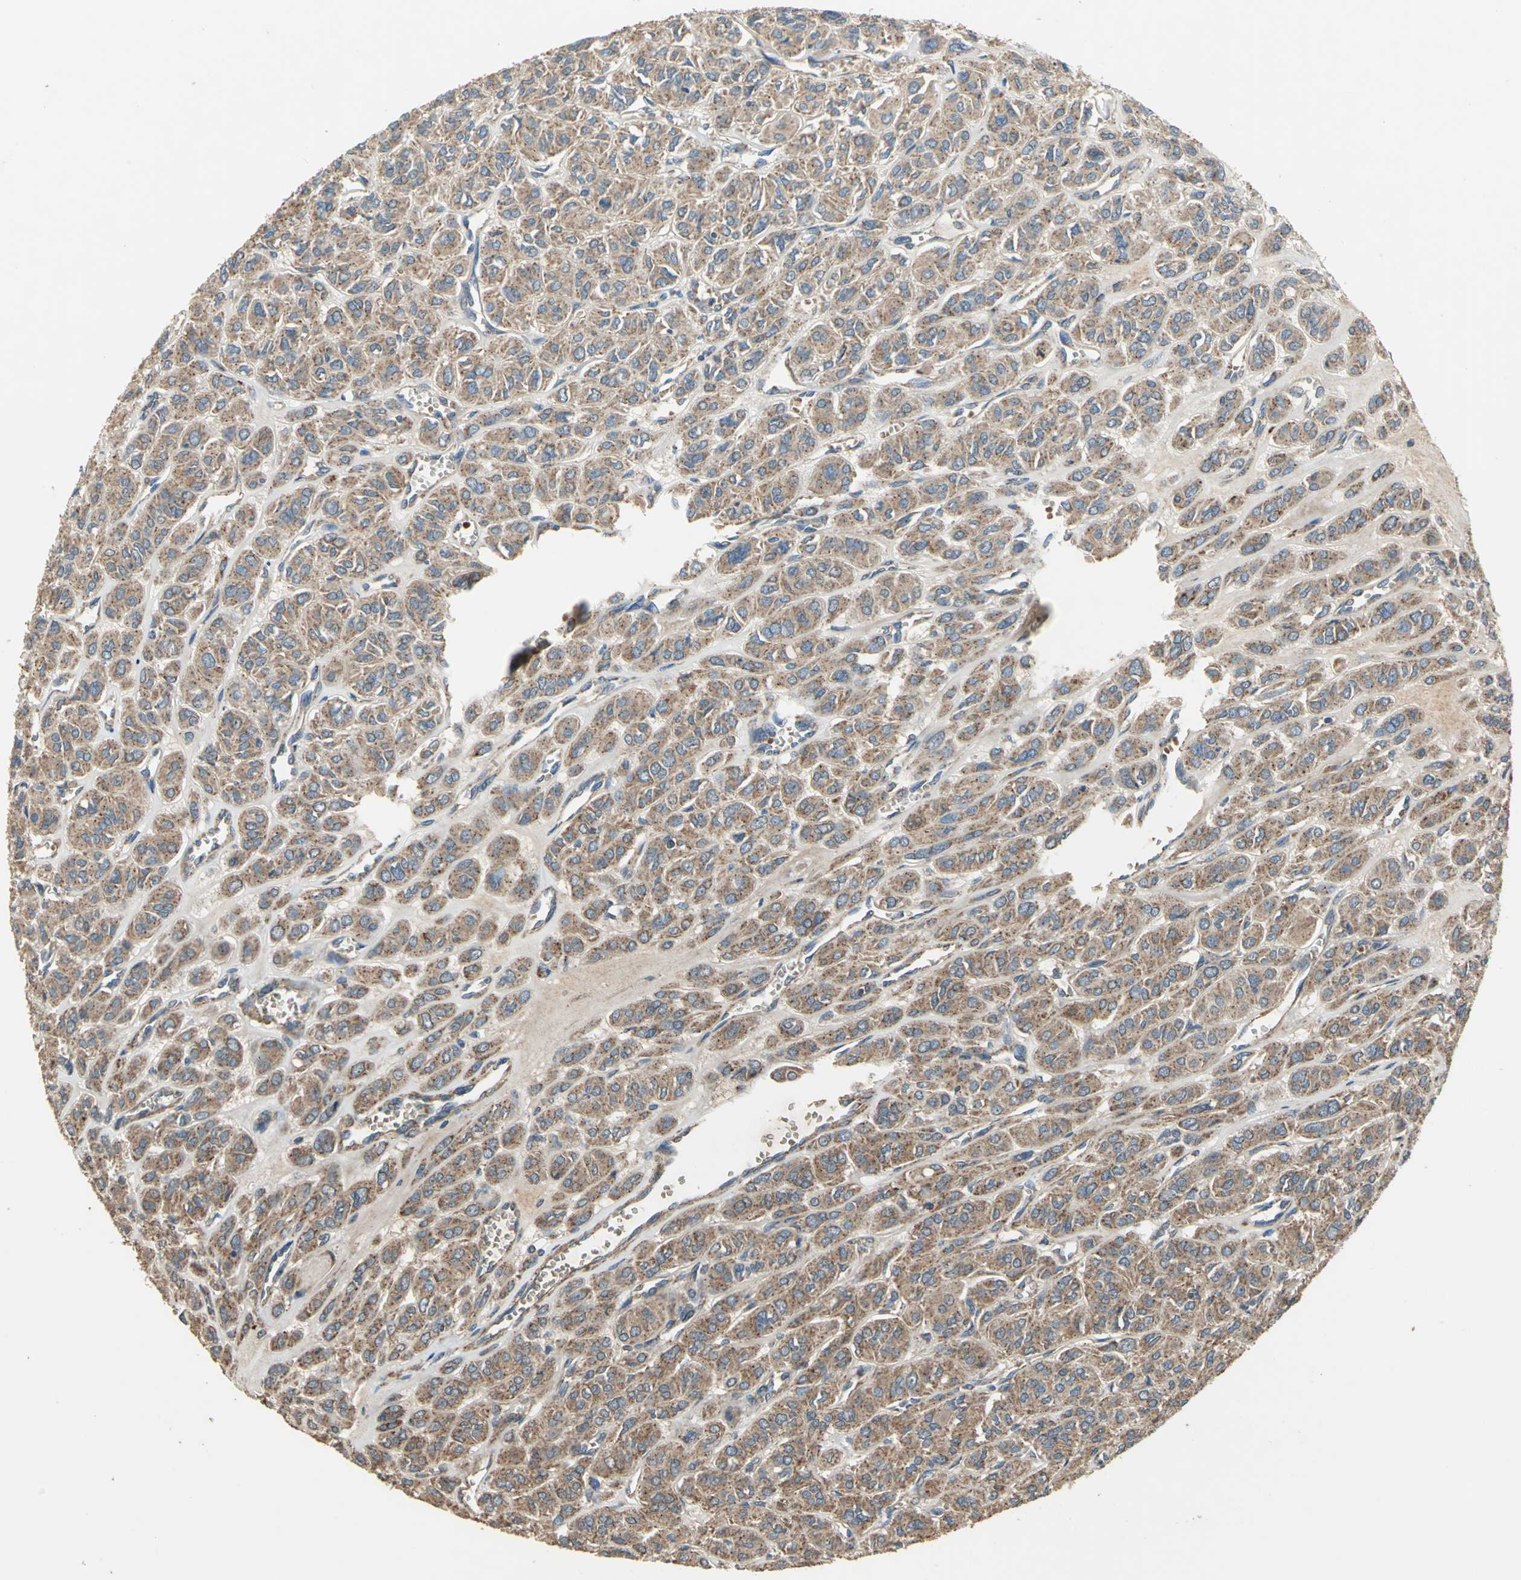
{"staining": {"intensity": "strong", "quantity": ">75%", "location": "cytoplasmic/membranous"}, "tissue": "thyroid cancer", "cell_type": "Tumor cells", "image_type": "cancer", "snomed": [{"axis": "morphology", "description": "Follicular adenoma carcinoma, NOS"}, {"axis": "topography", "description": "Thyroid gland"}], "caption": "A brown stain highlights strong cytoplasmic/membranous positivity of a protein in thyroid cancer tumor cells.", "gene": "POLRMT", "patient": {"sex": "female", "age": 71}}